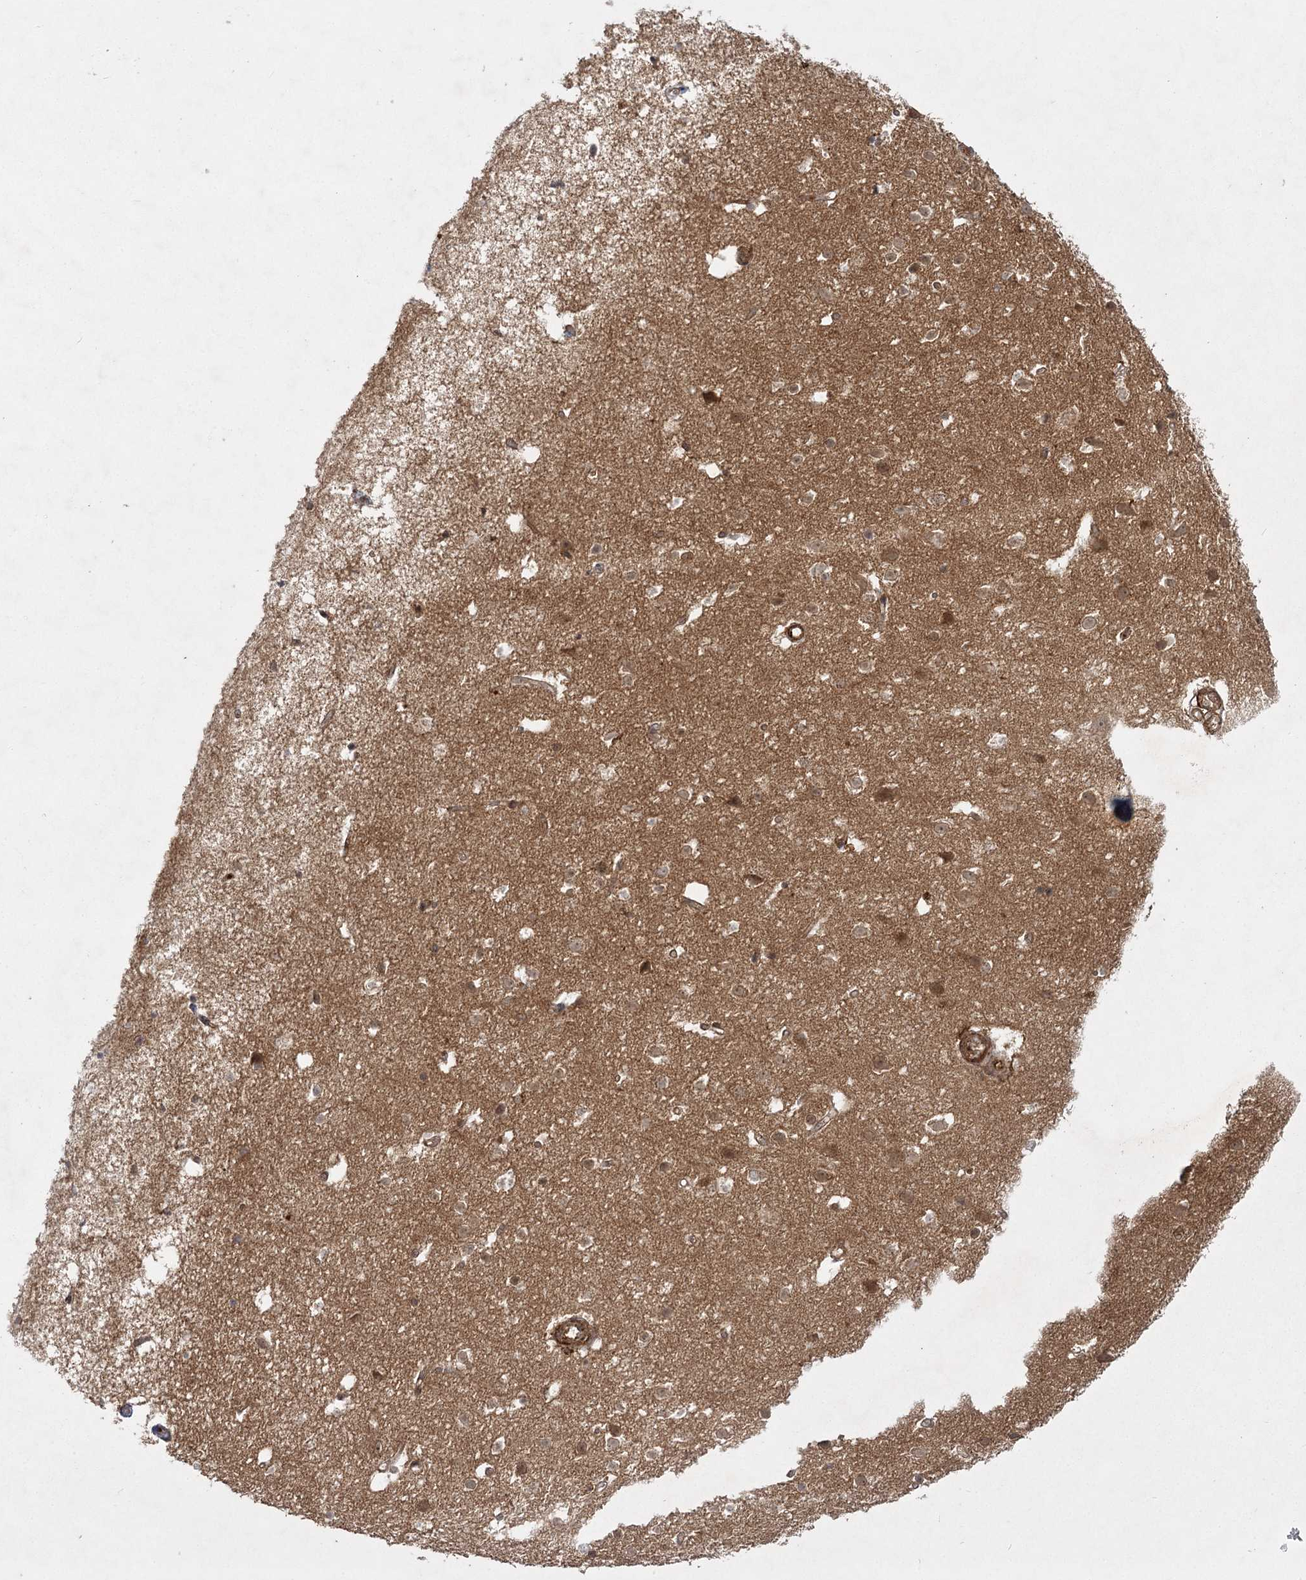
{"staining": {"intensity": "moderate", "quantity": ">75%", "location": "cytoplasmic/membranous"}, "tissue": "cerebral cortex", "cell_type": "Endothelial cells", "image_type": "normal", "snomed": [{"axis": "morphology", "description": "Normal tissue, NOS"}, {"axis": "topography", "description": "Cerebral cortex"}], "caption": "Unremarkable cerebral cortex was stained to show a protein in brown. There is medium levels of moderate cytoplasmic/membranous positivity in about >75% of endothelial cells. (DAB (3,3'-diaminobenzidine) IHC, brown staining for protein, blue staining for nuclei).", "gene": "MDFIC", "patient": {"sex": "male", "age": 54}}